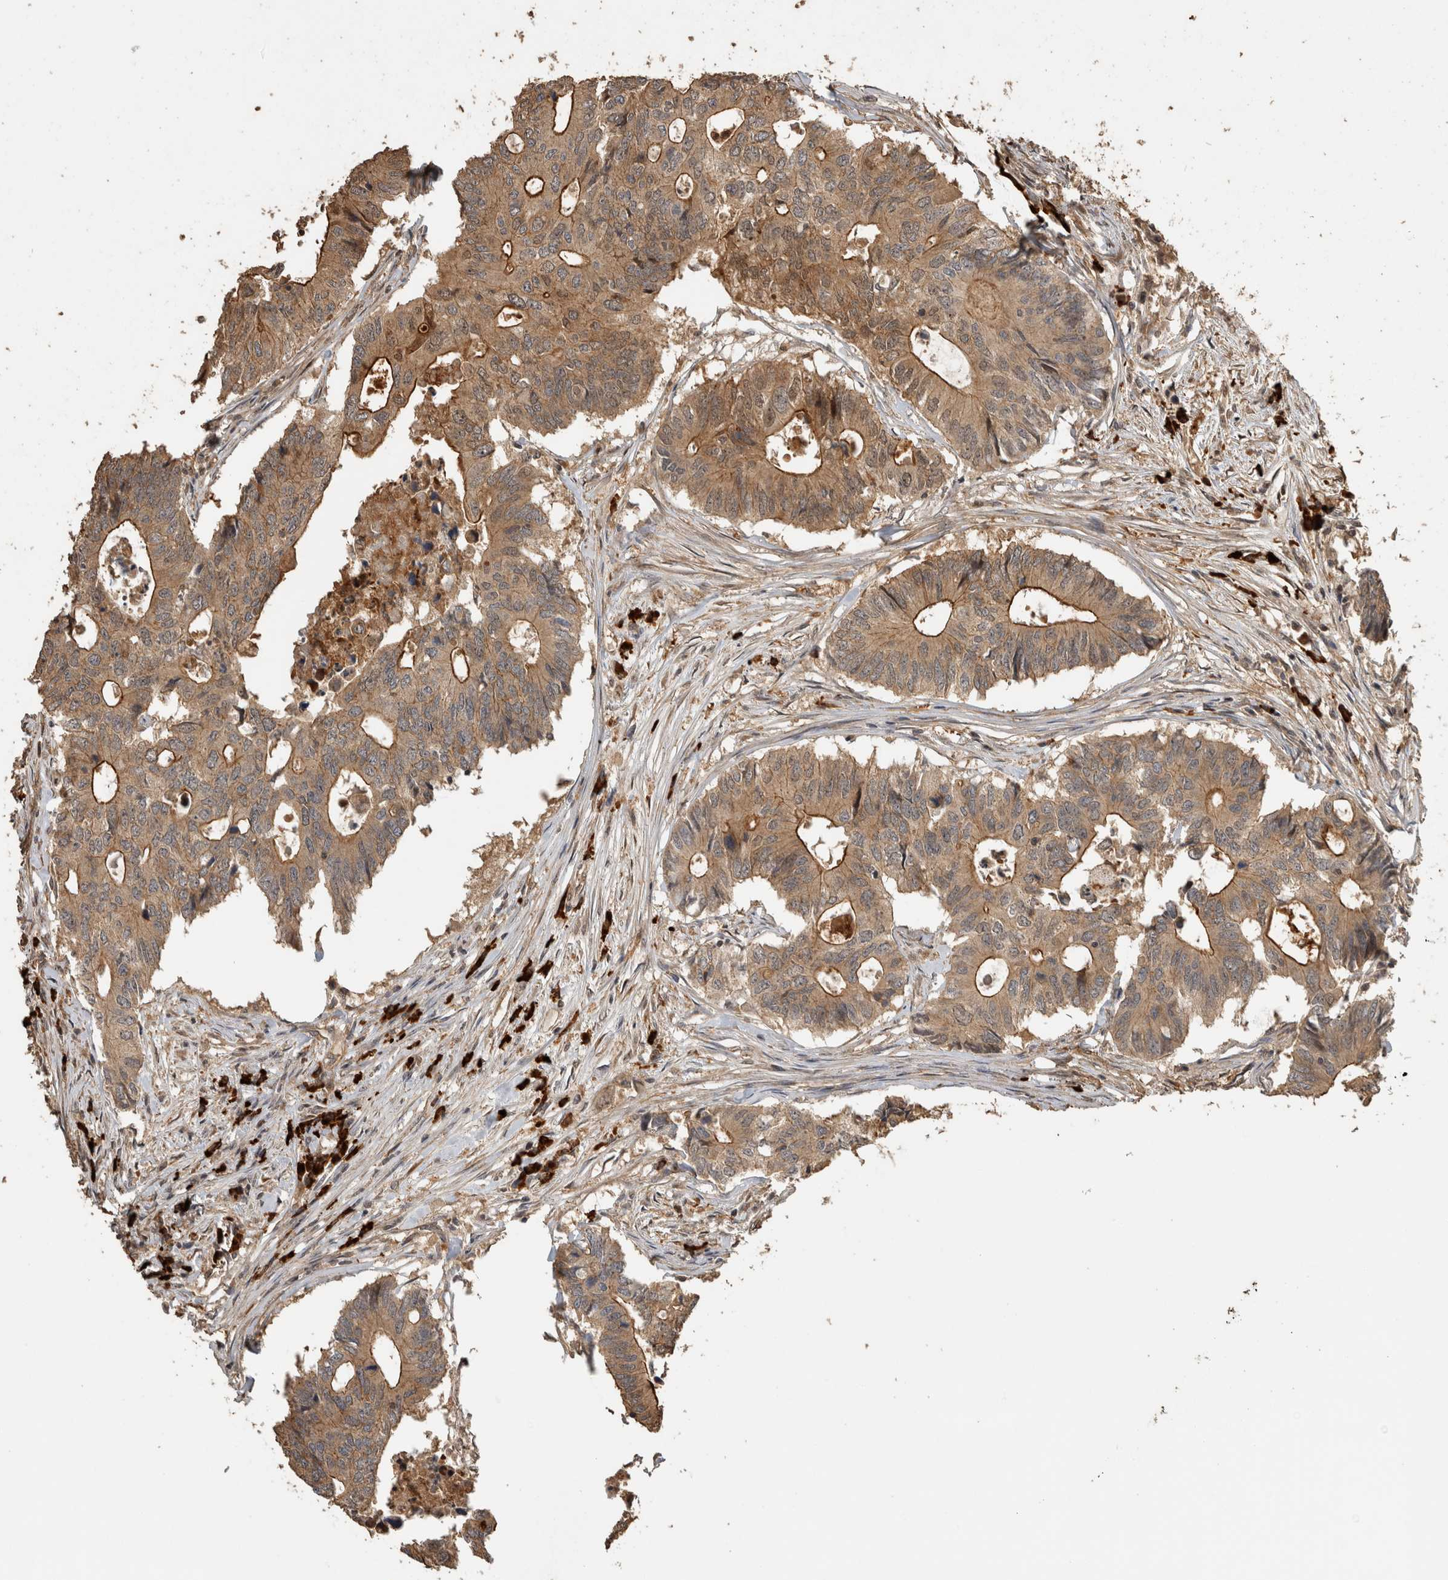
{"staining": {"intensity": "moderate", "quantity": ">75%", "location": "cytoplasmic/membranous"}, "tissue": "colorectal cancer", "cell_type": "Tumor cells", "image_type": "cancer", "snomed": [{"axis": "morphology", "description": "Adenocarcinoma, NOS"}, {"axis": "topography", "description": "Colon"}], "caption": "IHC image of colorectal adenocarcinoma stained for a protein (brown), which reveals medium levels of moderate cytoplasmic/membranous staining in approximately >75% of tumor cells.", "gene": "RHPN1", "patient": {"sex": "male", "age": 71}}